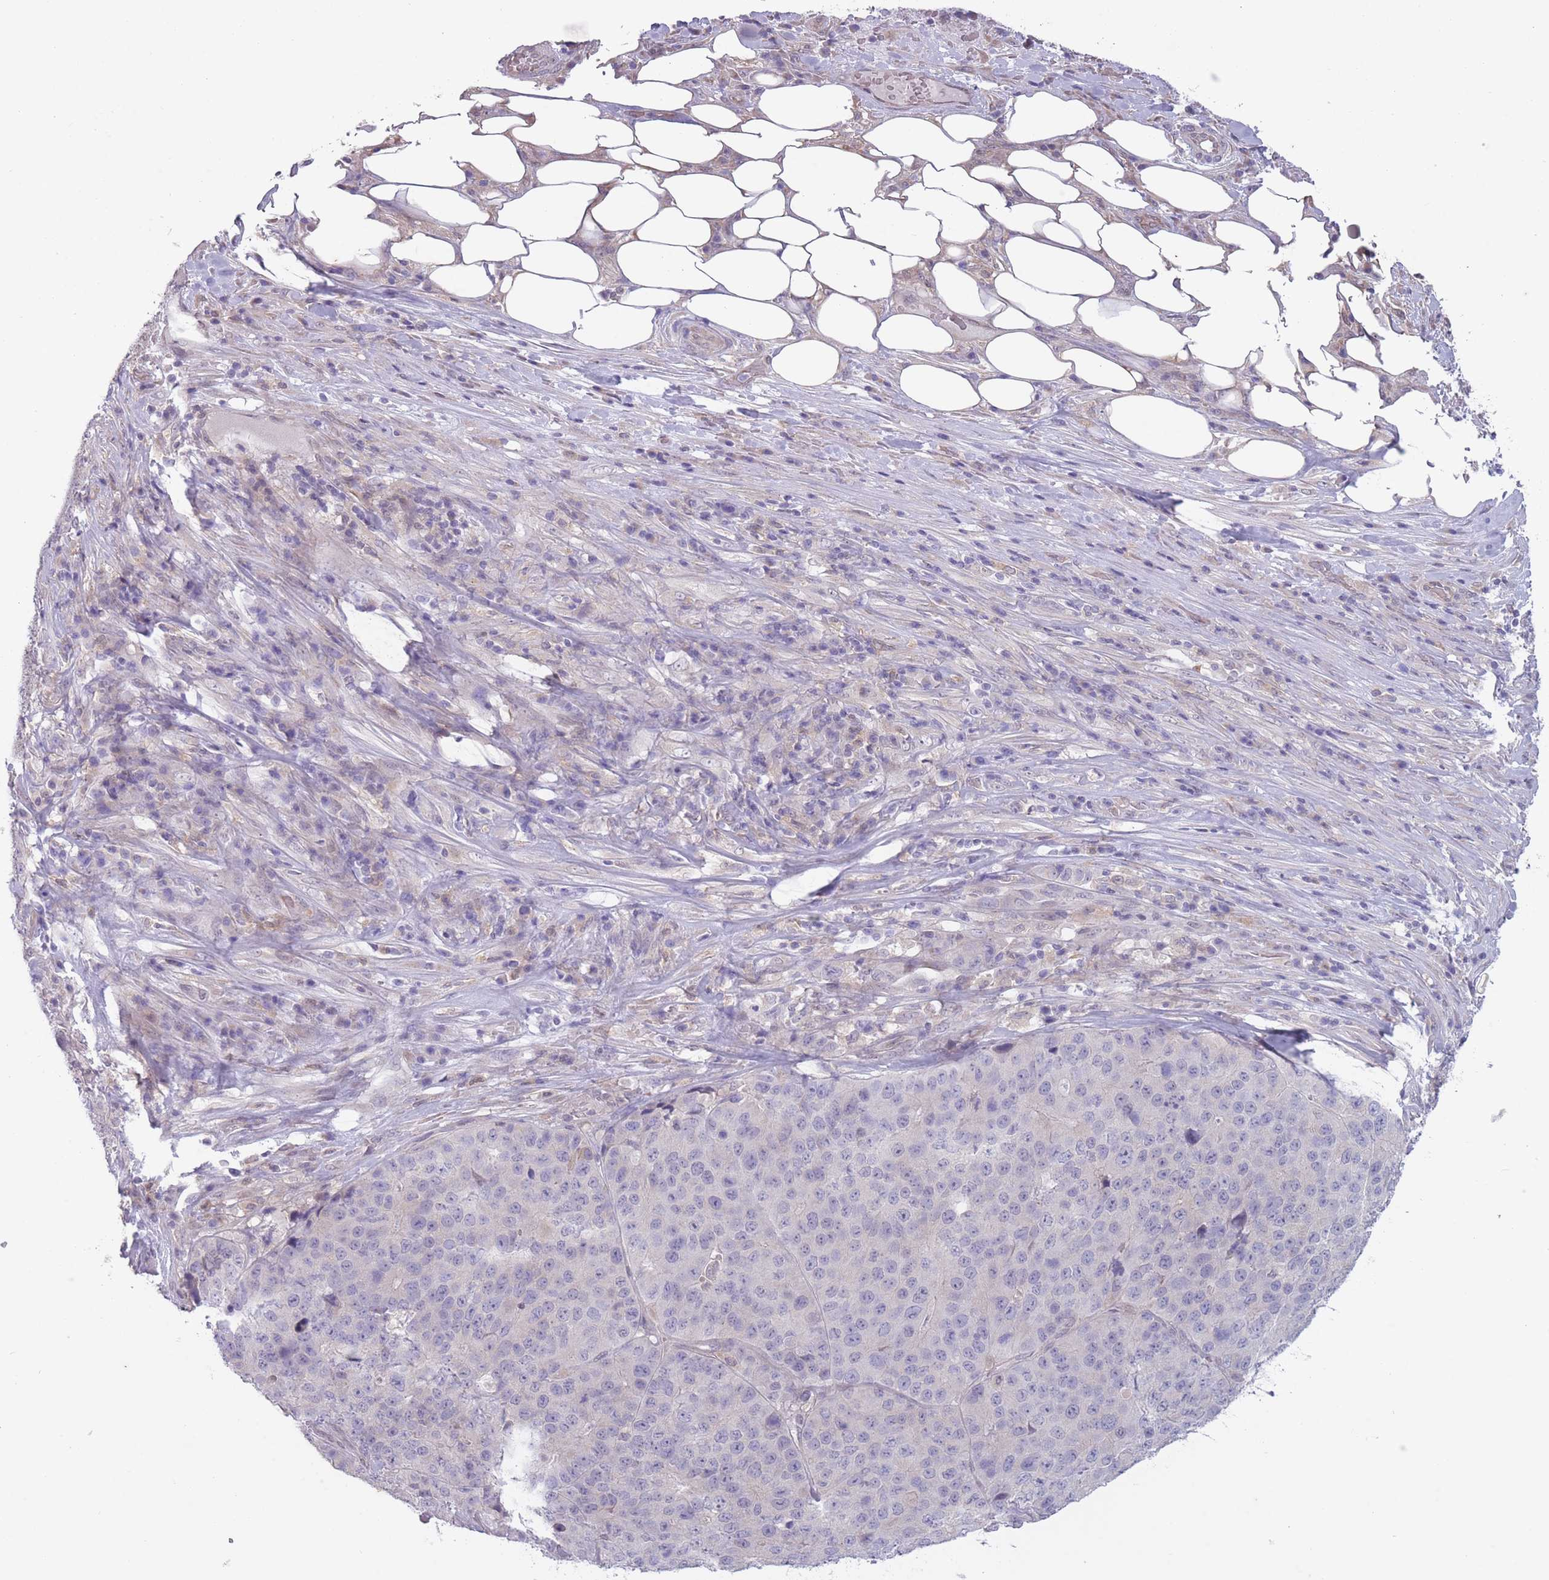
{"staining": {"intensity": "negative", "quantity": "none", "location": "none"}, "tissue": "stomach cancer", "cell_type": "Tumor cells", "image_type": "cancer", "snomed": [{"axis": "morphology", "description": "Adenocarcinoma, NOS"}, {"axis": "topography", "description": "Stomach"}], "caption": "Immunohistochemical staining of stomach cancer reveals no significant positivity in tumor cells.", "gene": "ARPIN", "patient": {"sex": "male", "age": 71}}